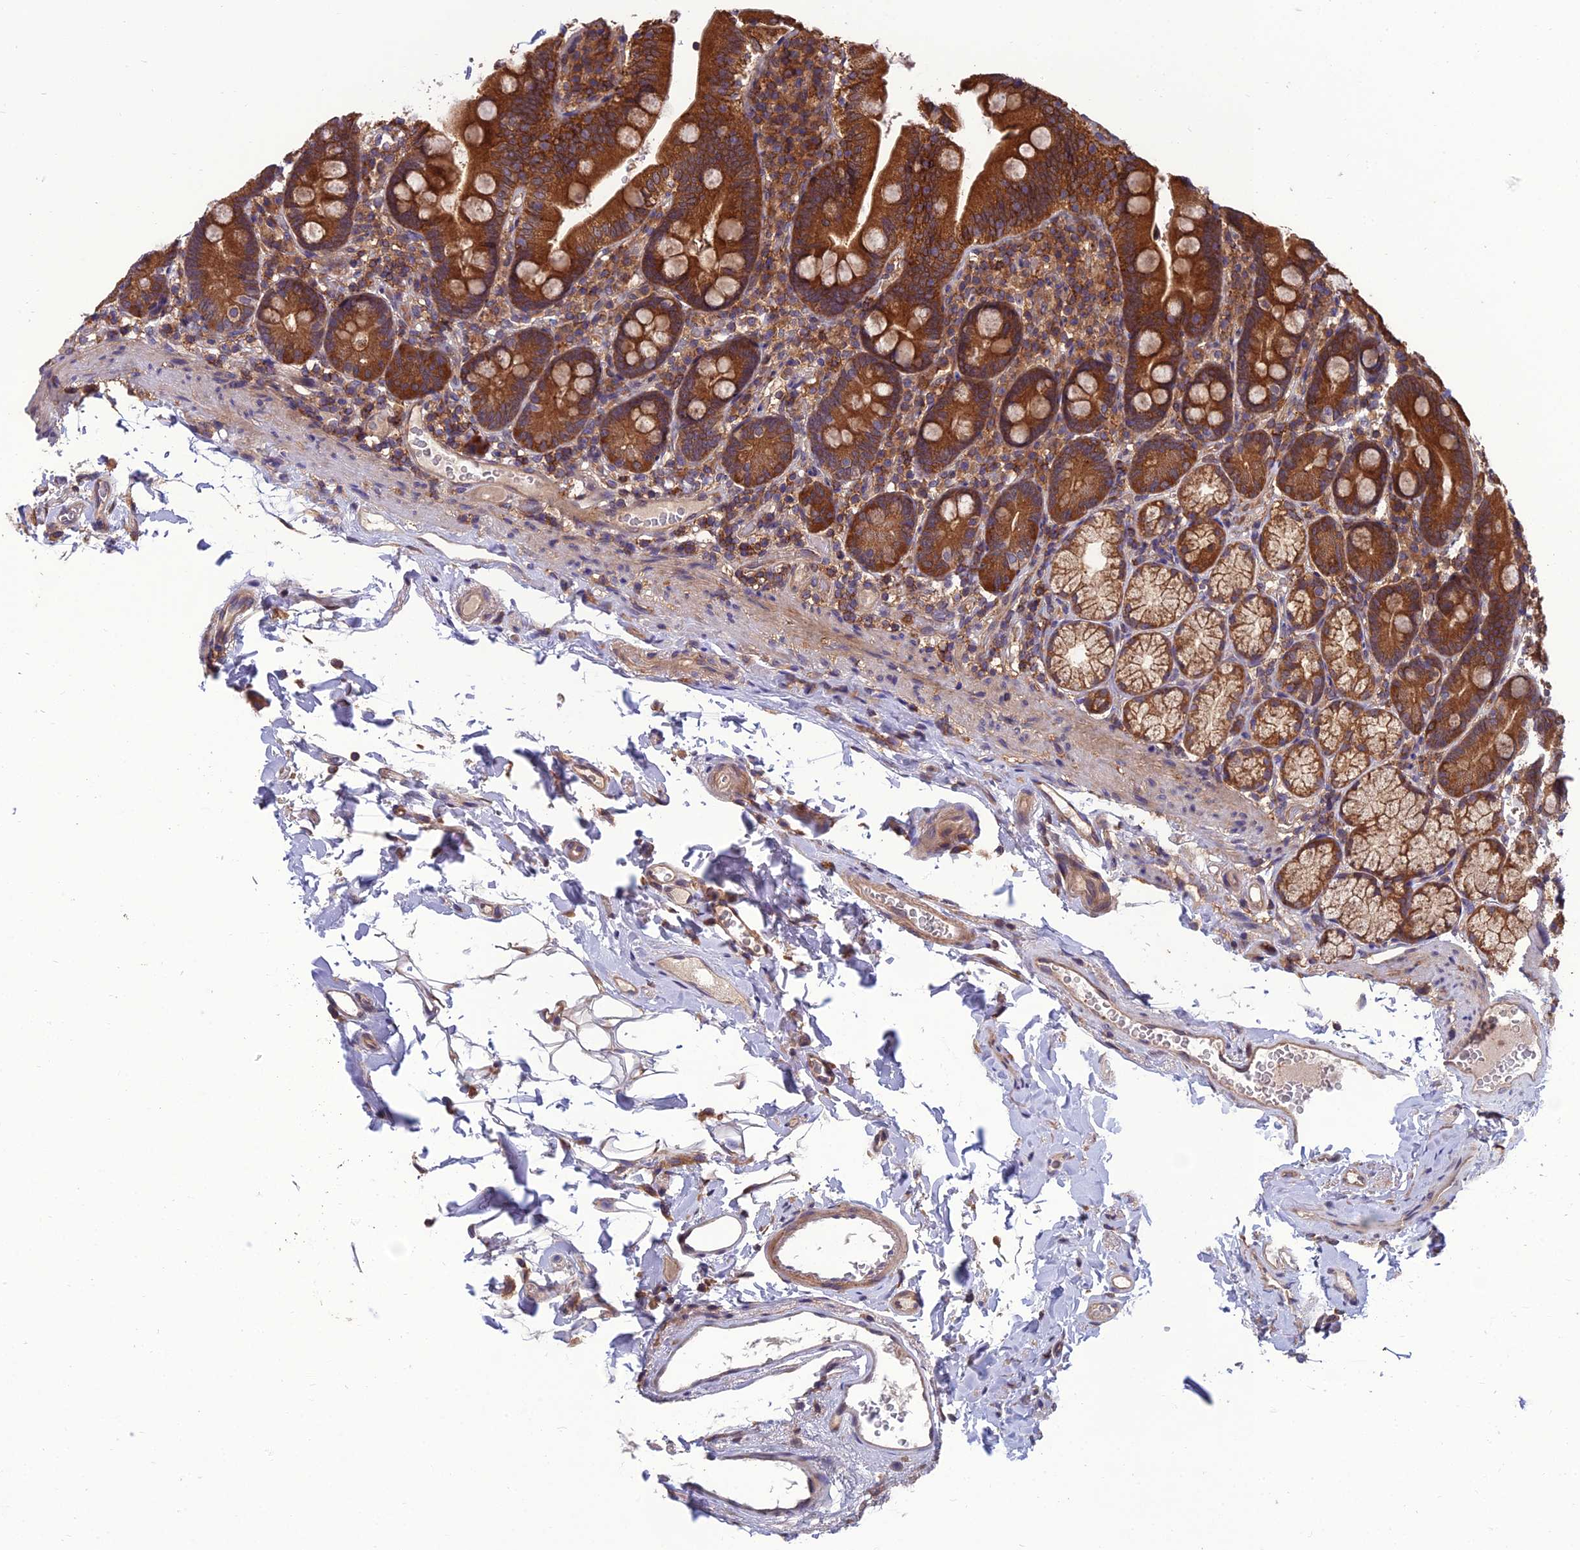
{"staining": {"intensity": "strong", "quantity": ">75%", "location": "cytoplasmic/membranous"}, "tissue": "duodenum", "cell_type": "Glandular cells", "image_type": "normal", "snomed": [{"axis": "morphology", "description": "Normal tissue, NOS"}, {"axis": "topography", "description": "Duodenum"}], "caption": "Approximately >75% of glandular cells in benign duodenum exhibit strong cytoplasmic/membranous protein positivity as visualized by brown immunohistochemical staining.", "gene": "UMAD1", "patient": {"sex": "female", "age": 67}}